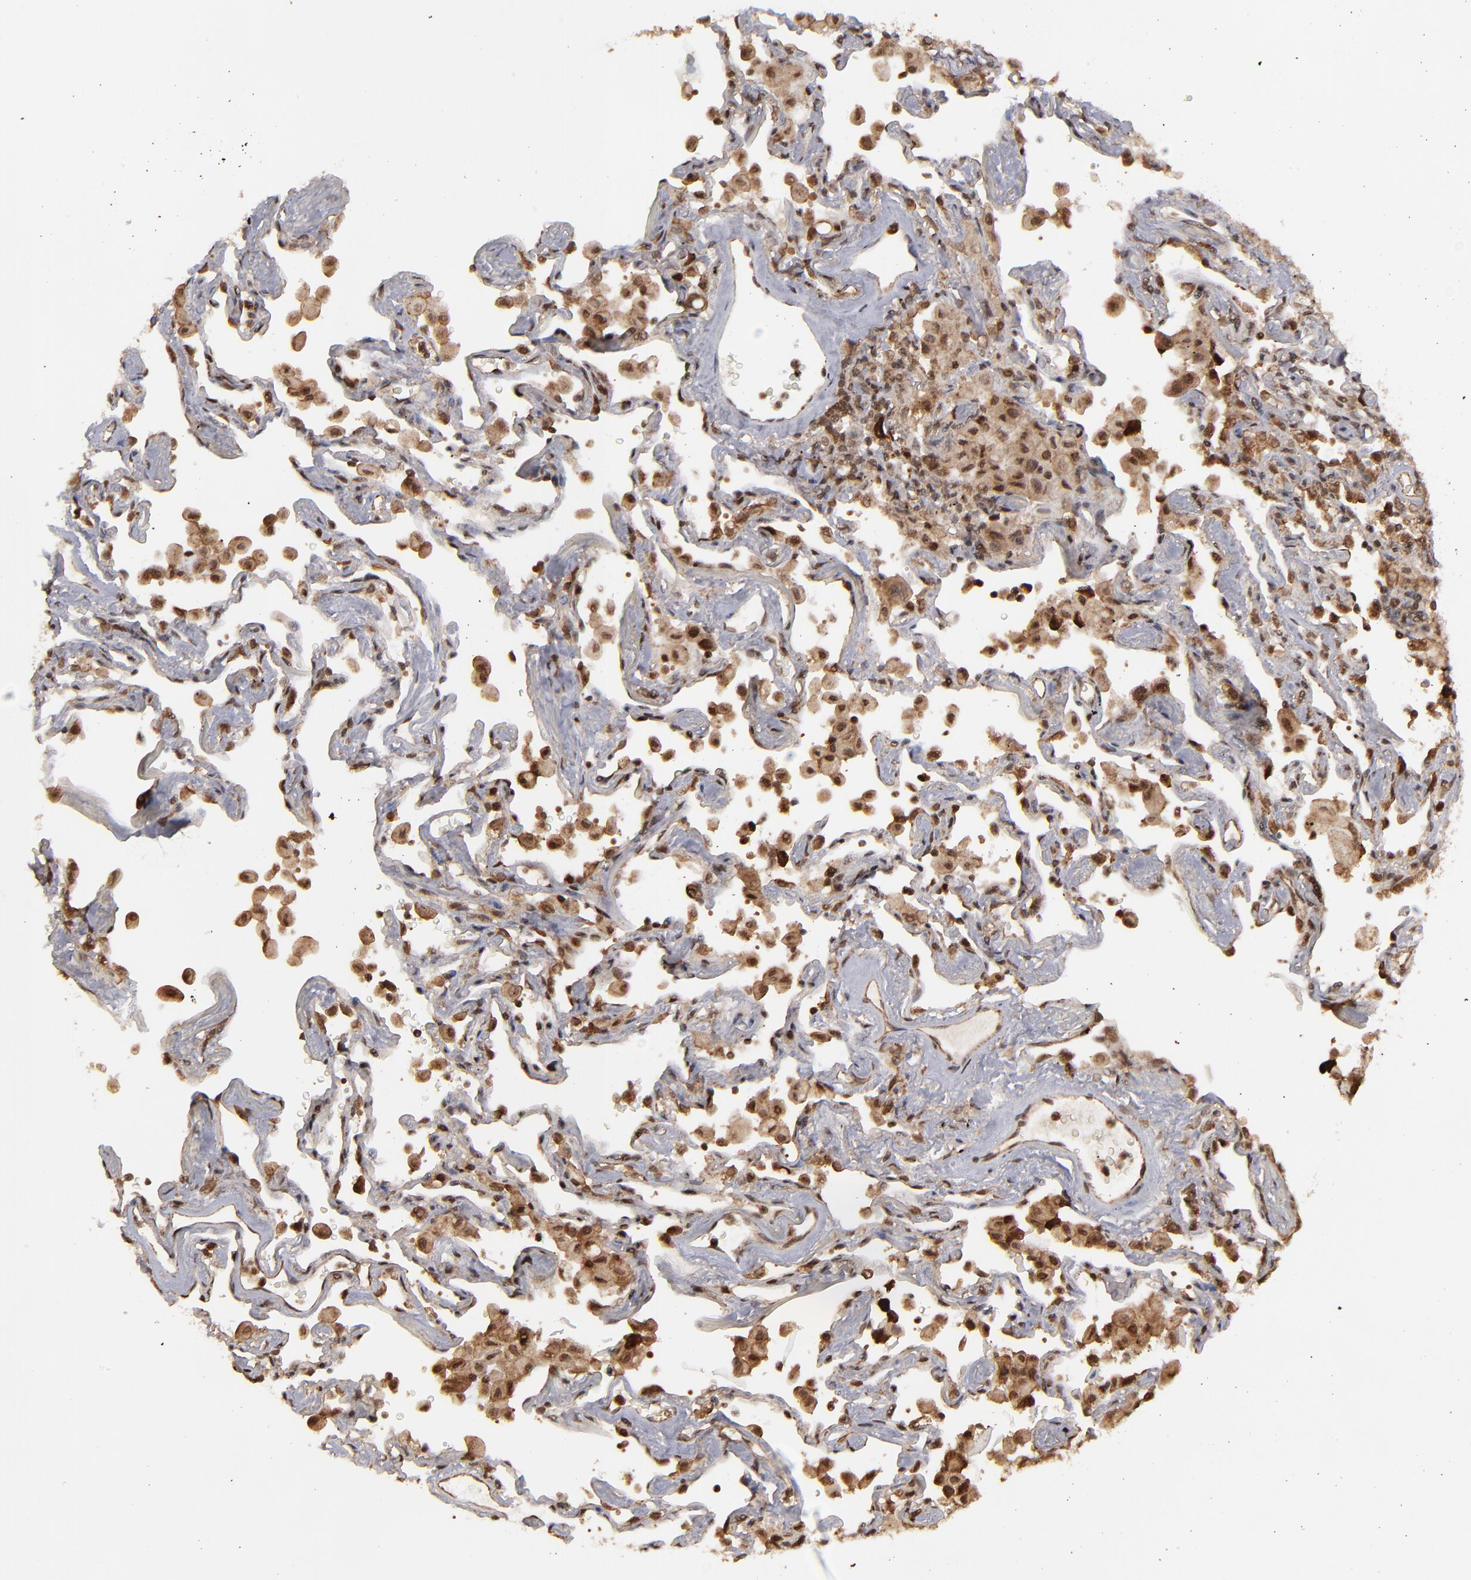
{"staining": {"intensity": "strong", "quantity": ">75%", "location": "cytoplasmic/membranous,nuclear"}, "tissue": "lung cancer", "cell_type": "Tumor cells", "image_type": "cancer", "snomed": [{"axis": "morphology", "description": "Squamous cell carcinoma, NOS"}, {"axis": "topography", "description": "Lung"}], "caption": "Immunohistochemistry (IHC) (DAB) staining of squamous cell carcinoma (lung) demonstrates strong cytoplasmic/membranous and nuclear protein positivity in about >75% of tumor cells.", "gene": "RGS6", "patient": {"sex": "female", "age": 67}}